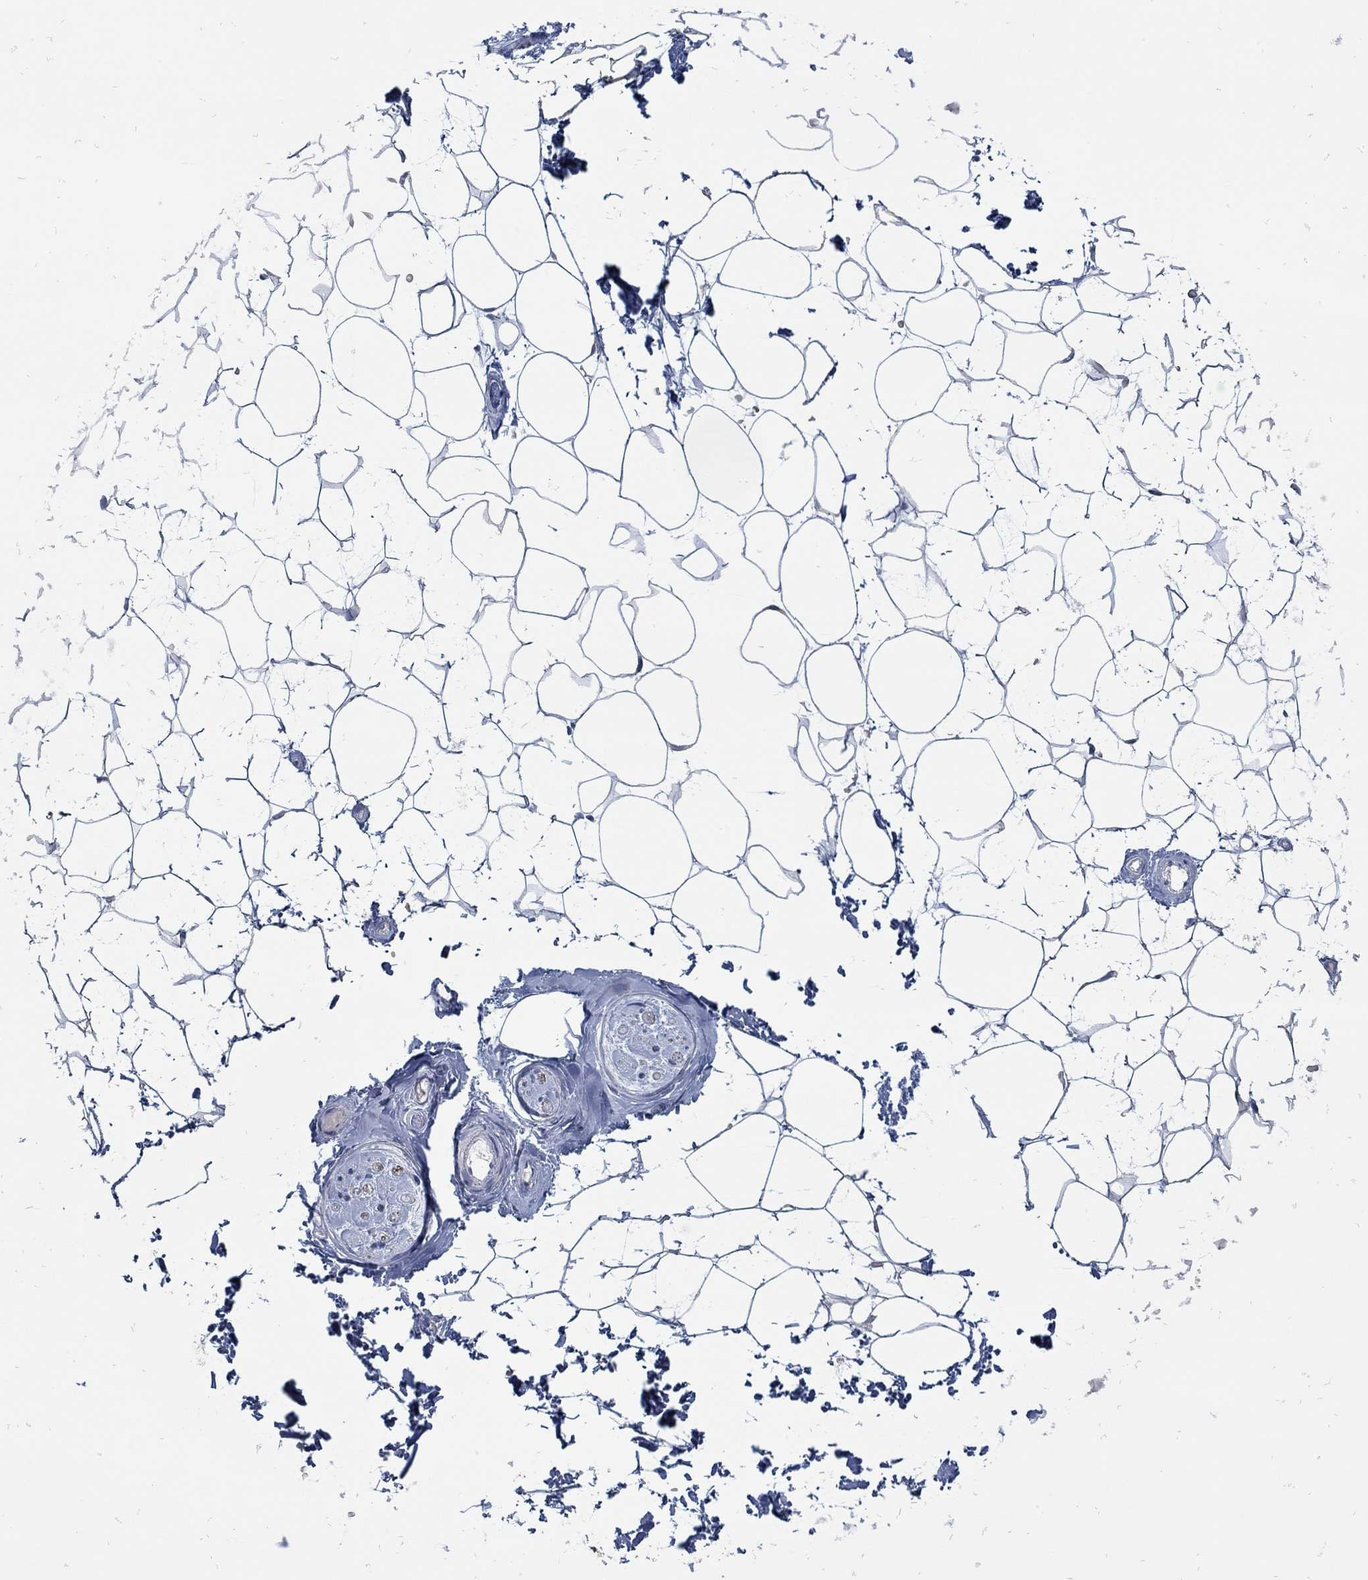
{"staining": {"intensity": "negative", "quantity": "none", "location": "none"}, "tissue": "adipose tissue", "cell_type": "Adipocytes", "image_type": "normal", "snomed": [{"axis": "morphology", "description": "Normal tissue, NOS"}, {"axis": "topography", "description": "Skin"}, {"axis": "topography", "description": "Peripheral nerve tissue"}], "caption": "This is an immunohistochemistry micrograph of benign human adipose tissue. There is no positivity in adipocytes.", "gene": "ZFAND4", "patient": {"sex": "female", "age": 56}}